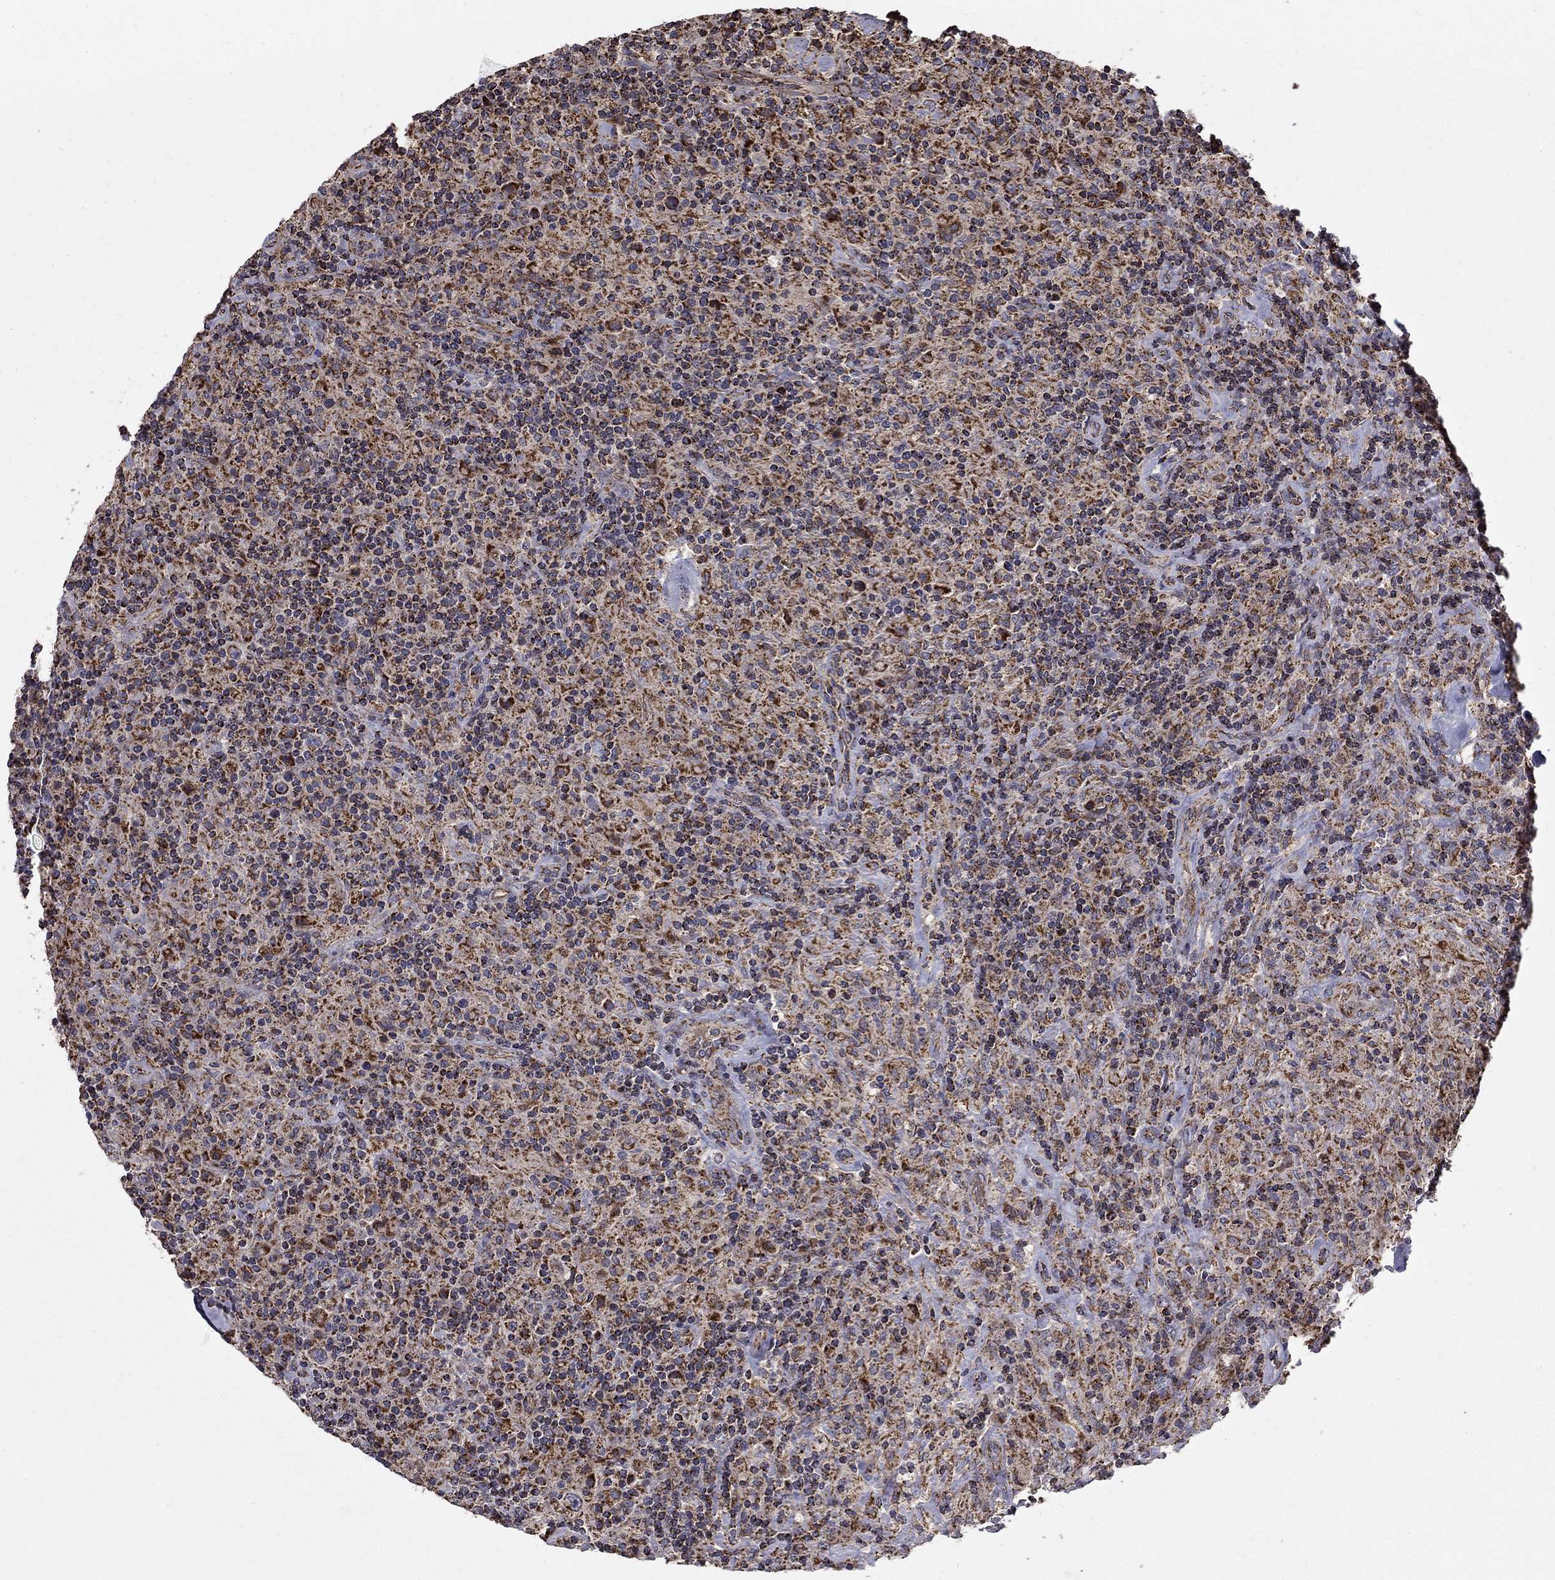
{"staining": {"intensity": "moderate", "quantity": "25%-75%", "location": "cytoplasmic/membranous"}, "tissue": "lymphoma", "cell_type": "Tumor cells", "image_type": "cancer", "snomed": [{"axis": "morphology", "description": "Hodgkin's disease, NOS"}, {"axis": "topography", "description": "Lymph node"}], "caption": "Brown immunohistochemical staining in human lymphoma displays moderate cytoplasmic/membranous staining in approximately 25%-75% of tumor cells. (Brightfield microscopy of DAB IHC at high magnification).", "gene": "NDUFS8", "patient": {"sex": "male", "age": 70}}